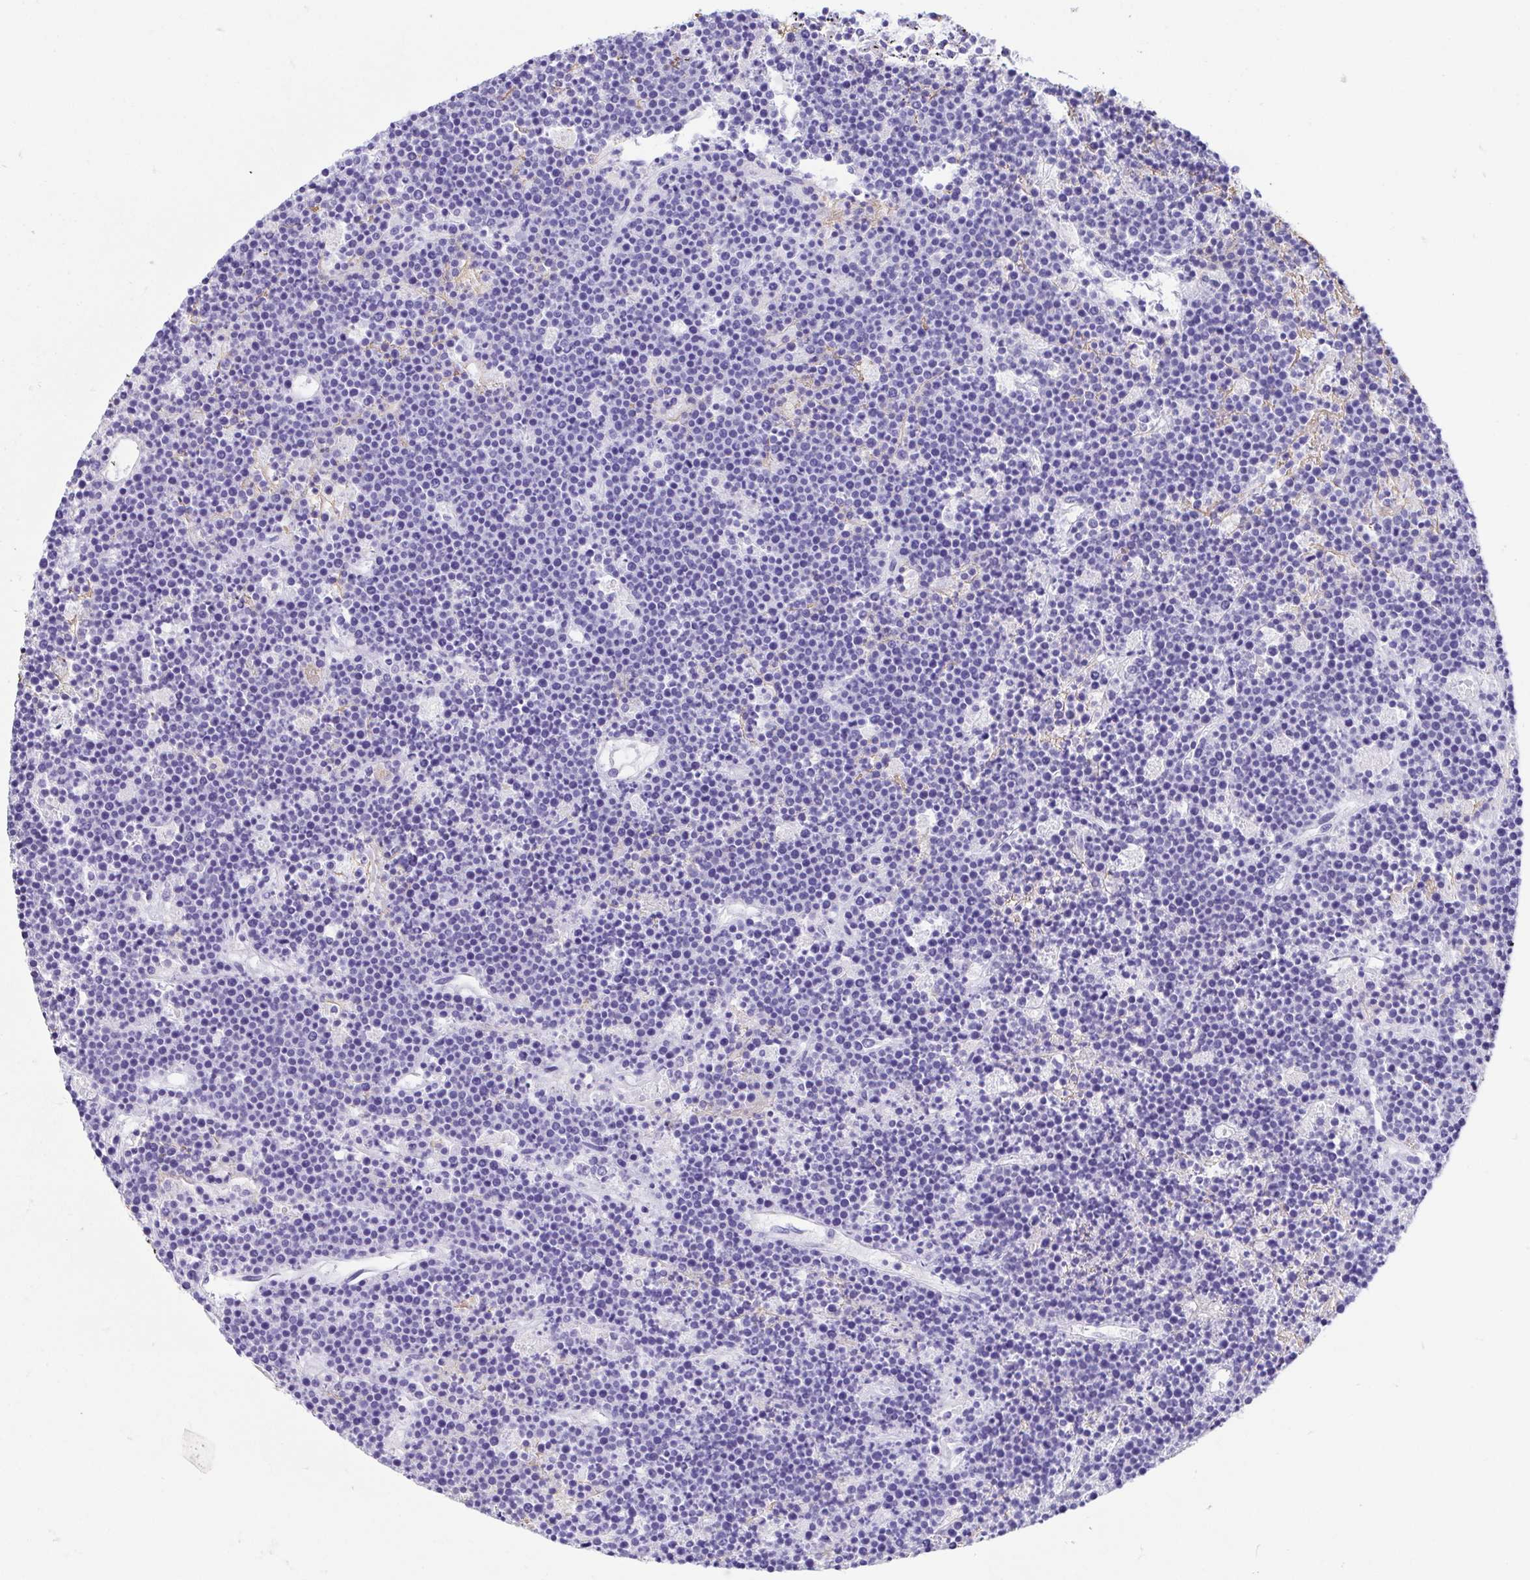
{"staining": {"intensity": "negative", "quantity": "none", "location": "none"}, "tissue": "lymphoma", "cell_type": "Tumor cells", "image_type": "cancer", "snomed": [{"axis": "morphology", "description": "Malignant lymphoma, non-Hodgkin's type, High grade"}, {"axis": "topography", "description": "Ovary"}], "caption": "The immunohistochemistry (IHC) micrograph has no significant staining in tumor cells of lymphoma tissue. The staining was performed using DAB (3,3'-diaminobenzidine) to visualize the protein expression in brown, while the nuclei were stained in blue with hematoxylin (Magnification: 20x).", "gene": "GKN1", "patient": {"sex": "female", "age": 56}}